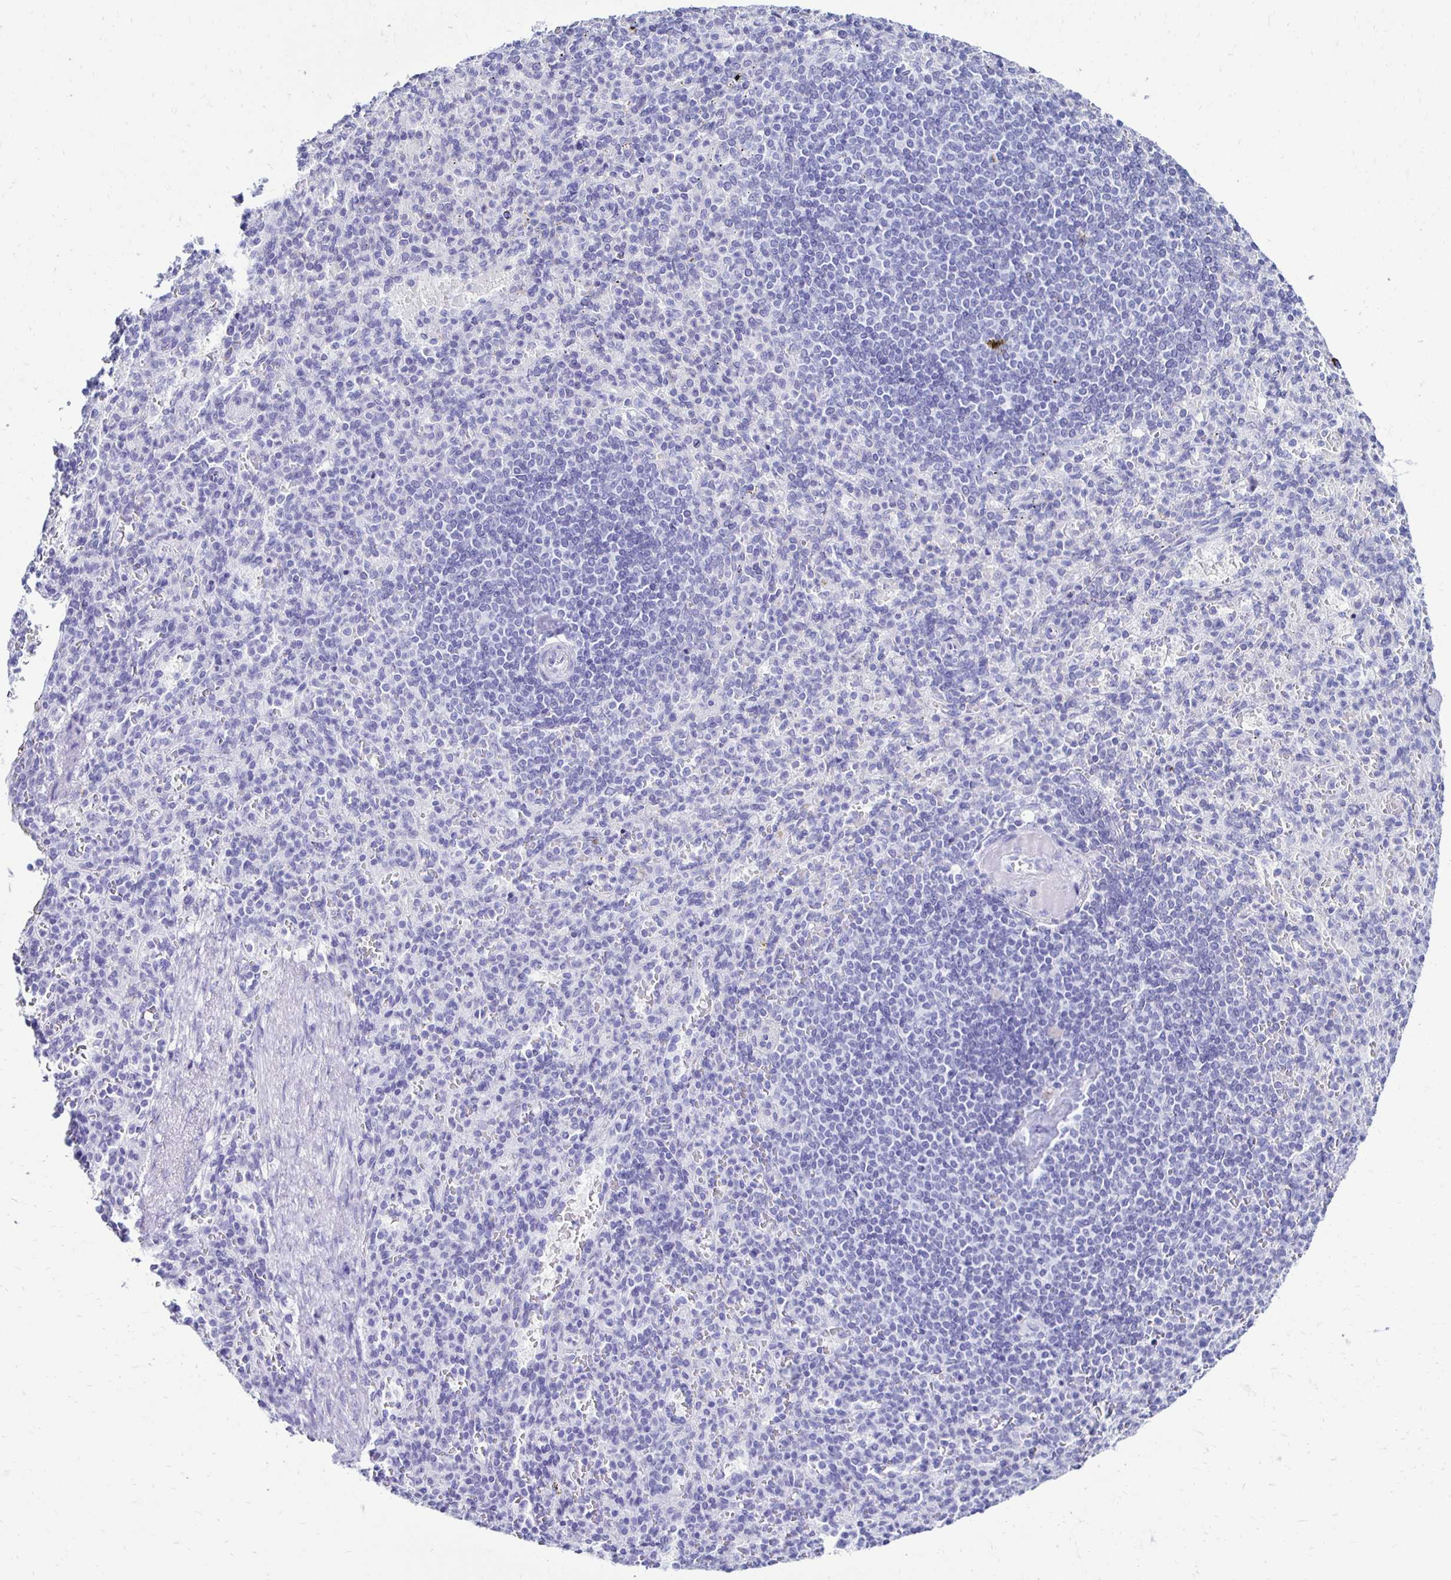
{"staining": {"intensity": "negative", "quantity": "none", "location": "none"}, "tissue": "spleen", "cell_type": "Cells in red pulp", "image_type": "normal", "snomed": [{"axis": "morphology", "description": "Normal tissue, NOS"}, {"axis": "topography", "description": "Spleen"}], "caption": "A micrograph of spleen stained for a protein displays no brown staining in cells in red pulp. Brightfield microscopy of immunohistochemistry stained with DAB (brown) and hematoxylin (blue), captured at high magnification.", "gene": "CST5", "patient": {"sex": "female", "age": 74}}